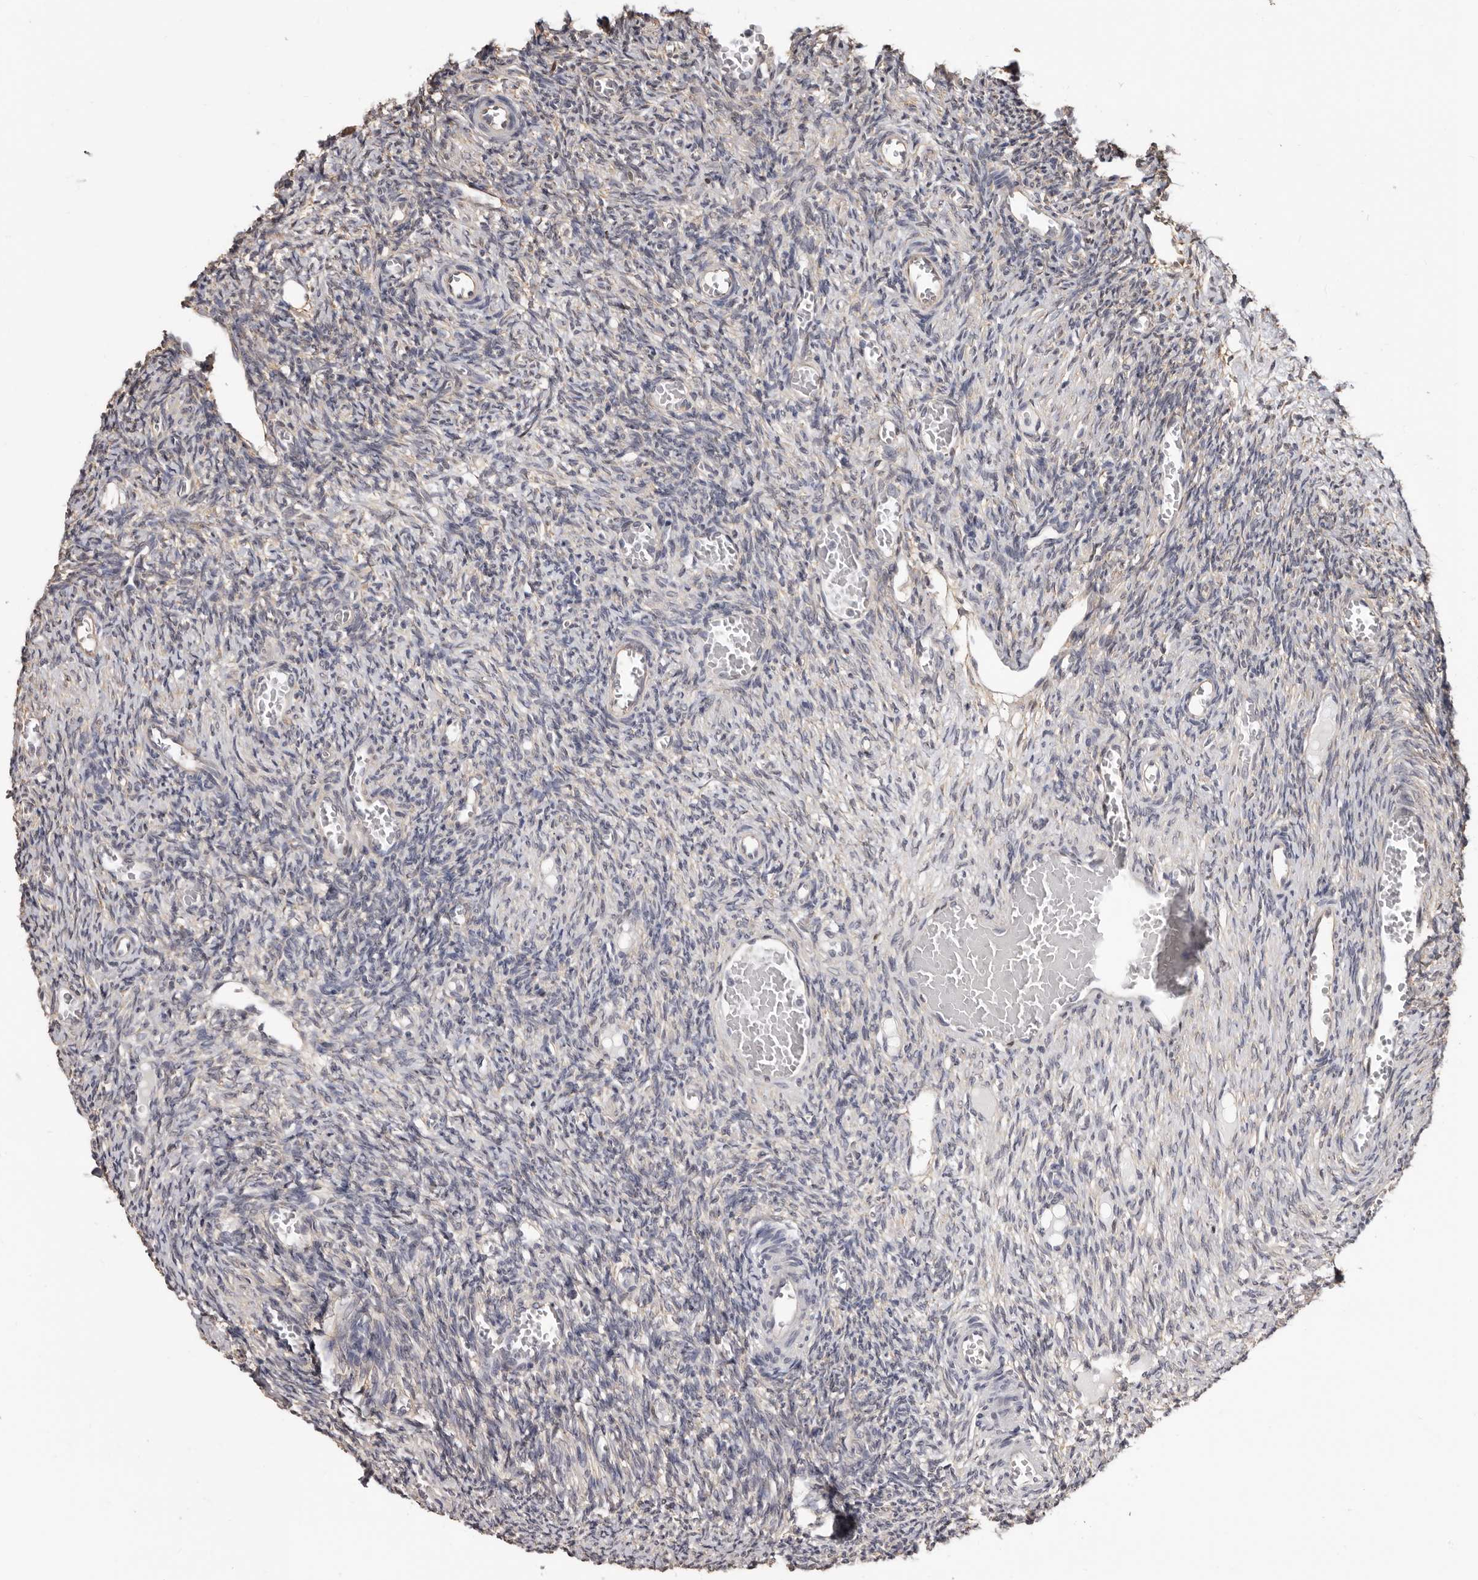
{"staining": {"intensity": "negative", "quantity": "none", "location": "none"}, "tissue": "ovary", "cell_type": "Ovarian stroma cells", "image_type": "normal", "snomed": [{"axis": "morphology", "description": "Normal tissue, NOS"}, {"axis": "topography", "description": "Ovary"}], "caption": "Human ovary stained for a protein using immunohistochemistry (IHC) shows no staining in ovarian stroma cells.", "gene": "KHDRBS2", "patient": {"sex": "female", "age": 27}}